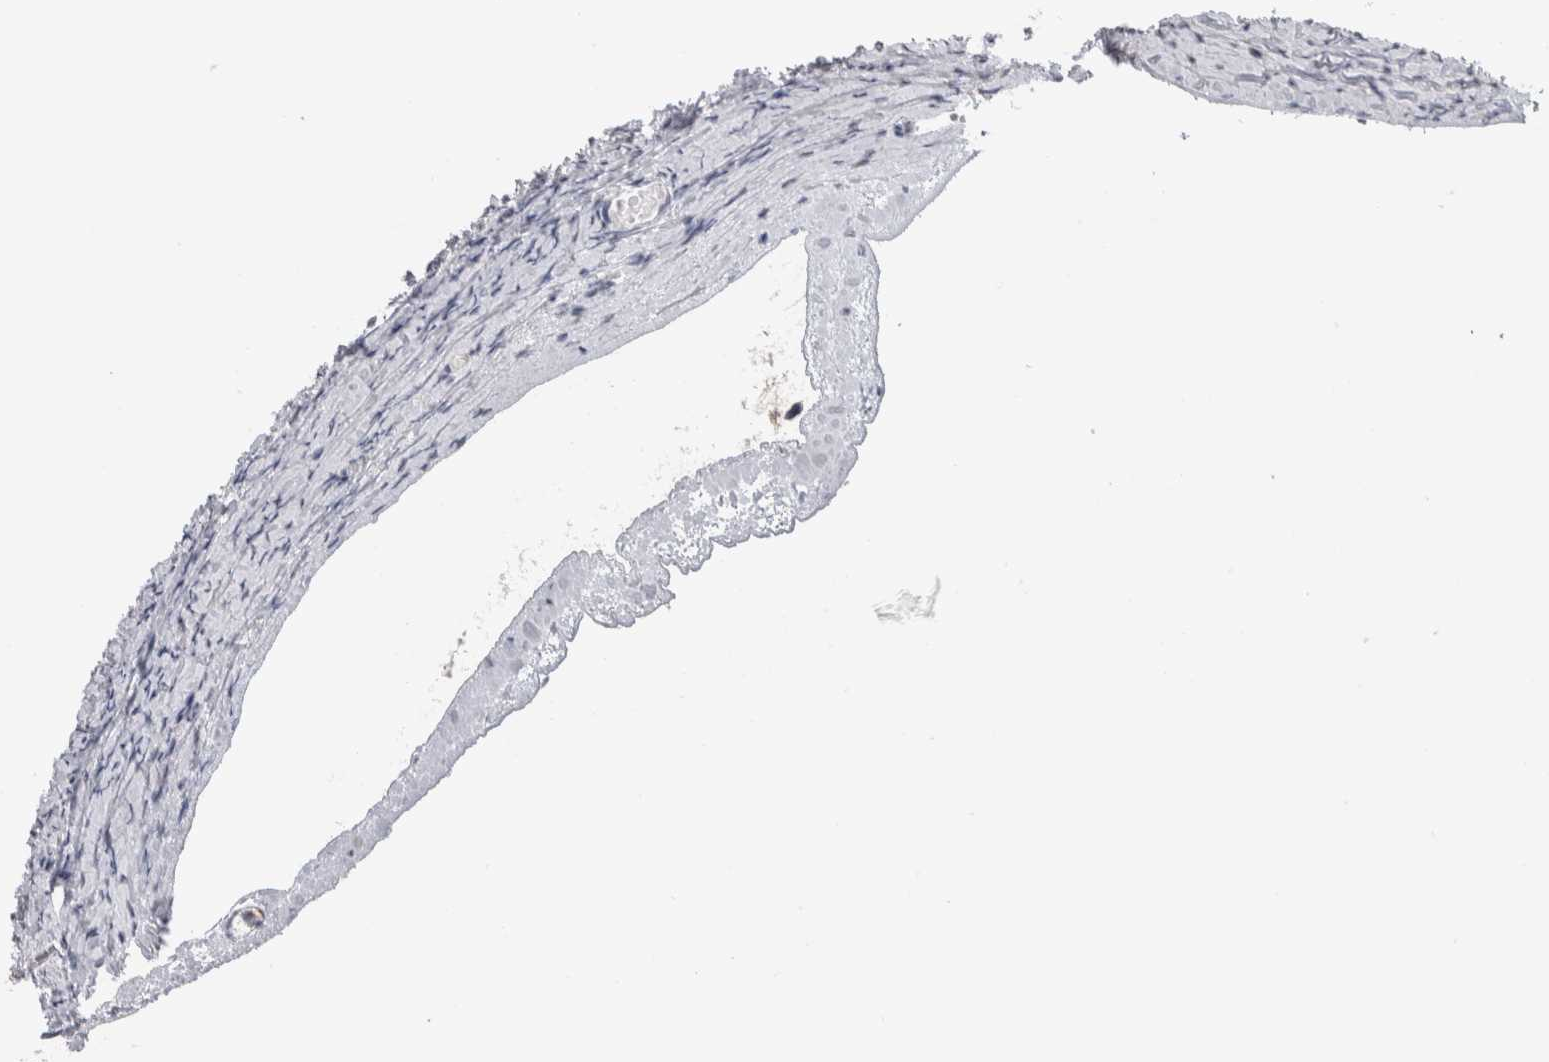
{"staining": {"intensity": "negative", "quantity": "none", "location": "none"}, "tissue": "ovary", "cell_type": "Ovarian stroma cells", "image_type": "normal", "snomed": [{"axis": "morphology", "description": "Normal tissue, NOS"}, {"axis": "topography", "description": "Ovary"}], "caption": "The immunohistochemistry (IHC) histopathology image has no significant expression in ovarian stroma cells of ovary. The staining was performed using DAB to visualize the protein expression in brown, while the nuclei were stained in blue with hematoxylin (Magnification: 20x).", "gene": "TMEM102", "patient": {"sex": "female", "age": 27}}